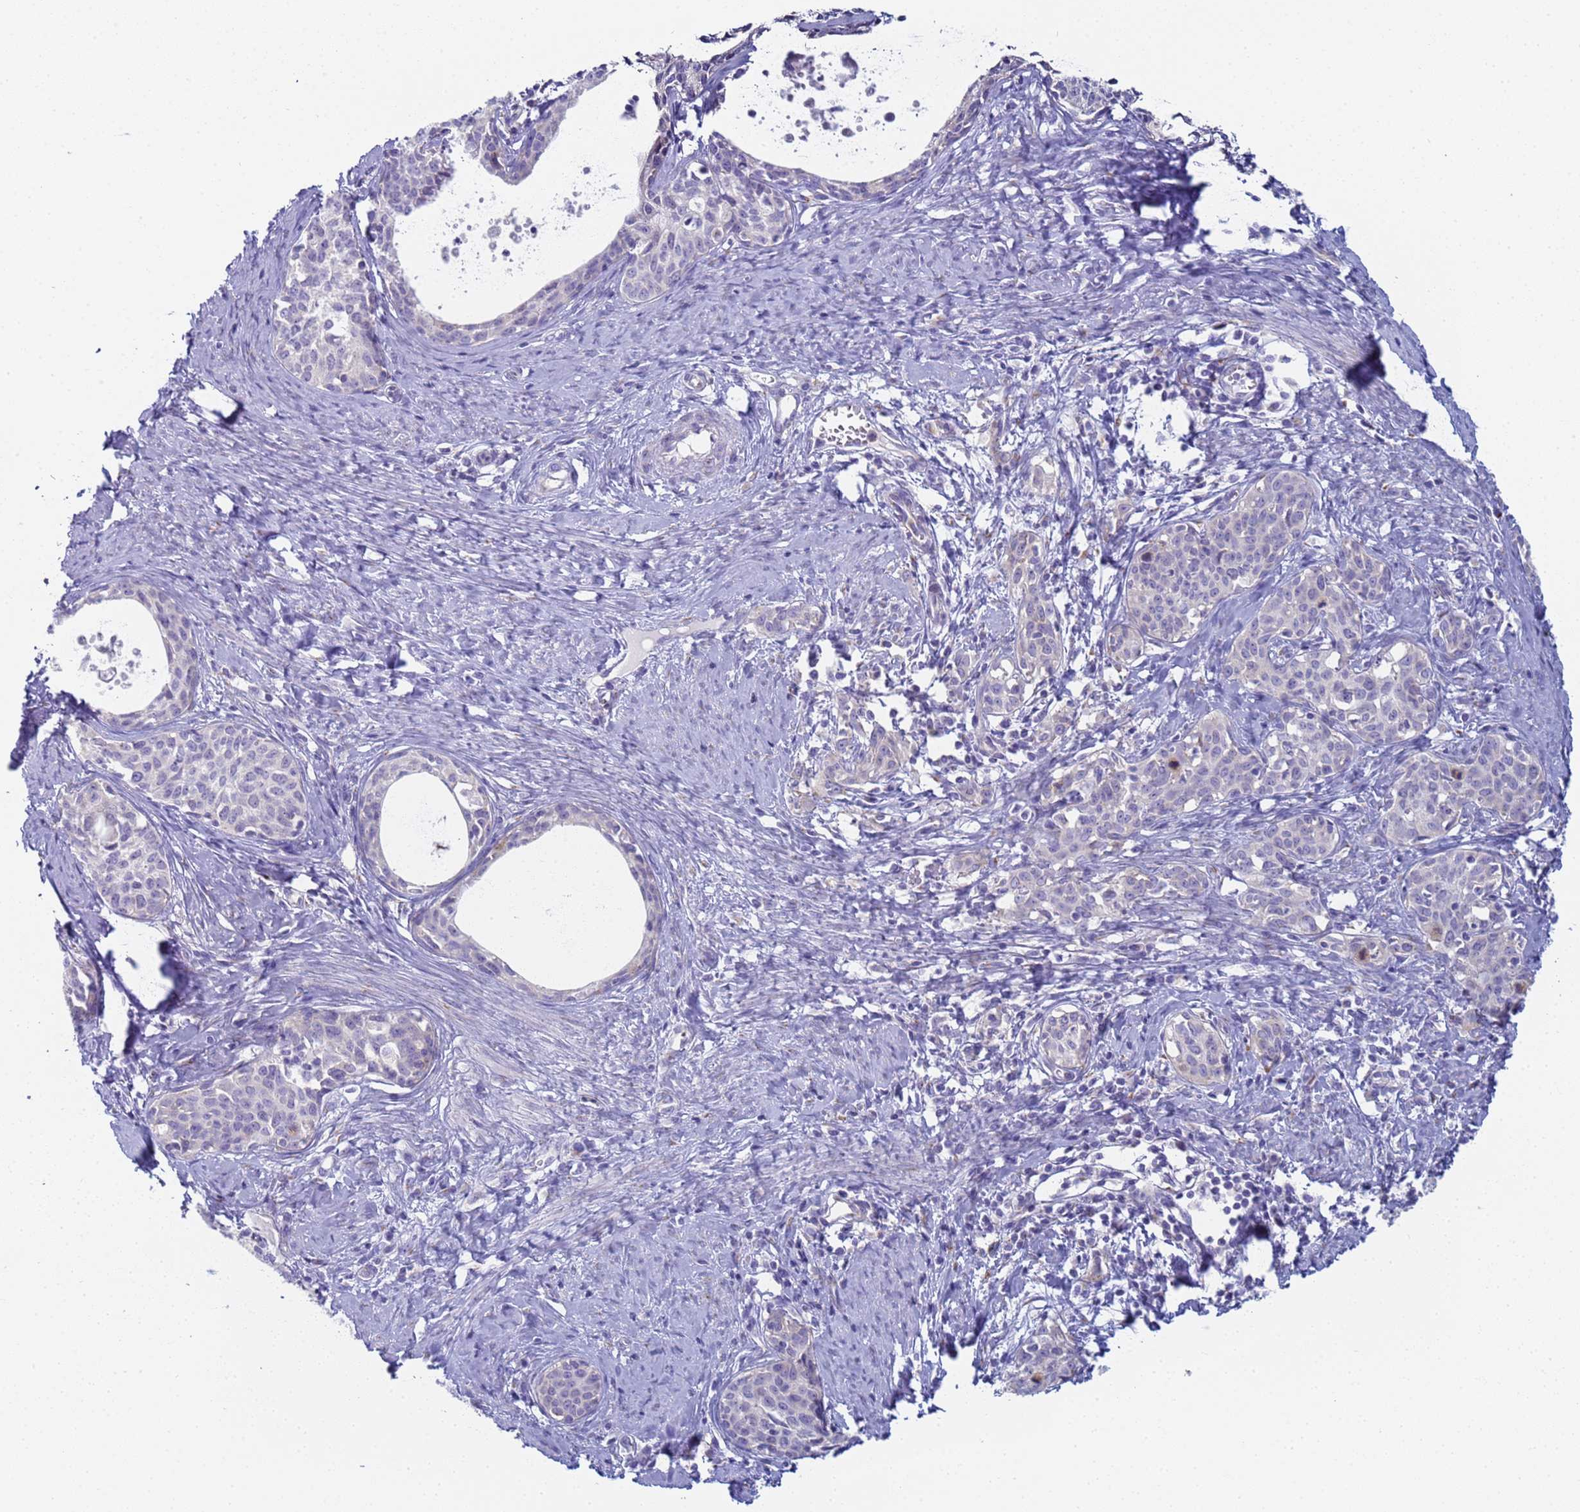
{"staining": {"intensity": "negative", "quantity": "none", "location": "none"}, "tissue": "cervical cancer", "cell_type": "Tumor cells", "image_type": "cancer", "snomed": [{"axis": "morphology", "description": "Squamous cell carcinoma, NOS"}, {"axis": "topography", "description": "Cervix"}], "caption": "IHC photomicrograph of cervical cancer (squamous cell carcinoma) stained for a protein (brown), which exhibits no staining in tumor cells. (DAB (3,3'-diaminobenzidine) IHC, high magnification).", "gene": "CR1", "patient": {"sex": "female", "age": 52}}